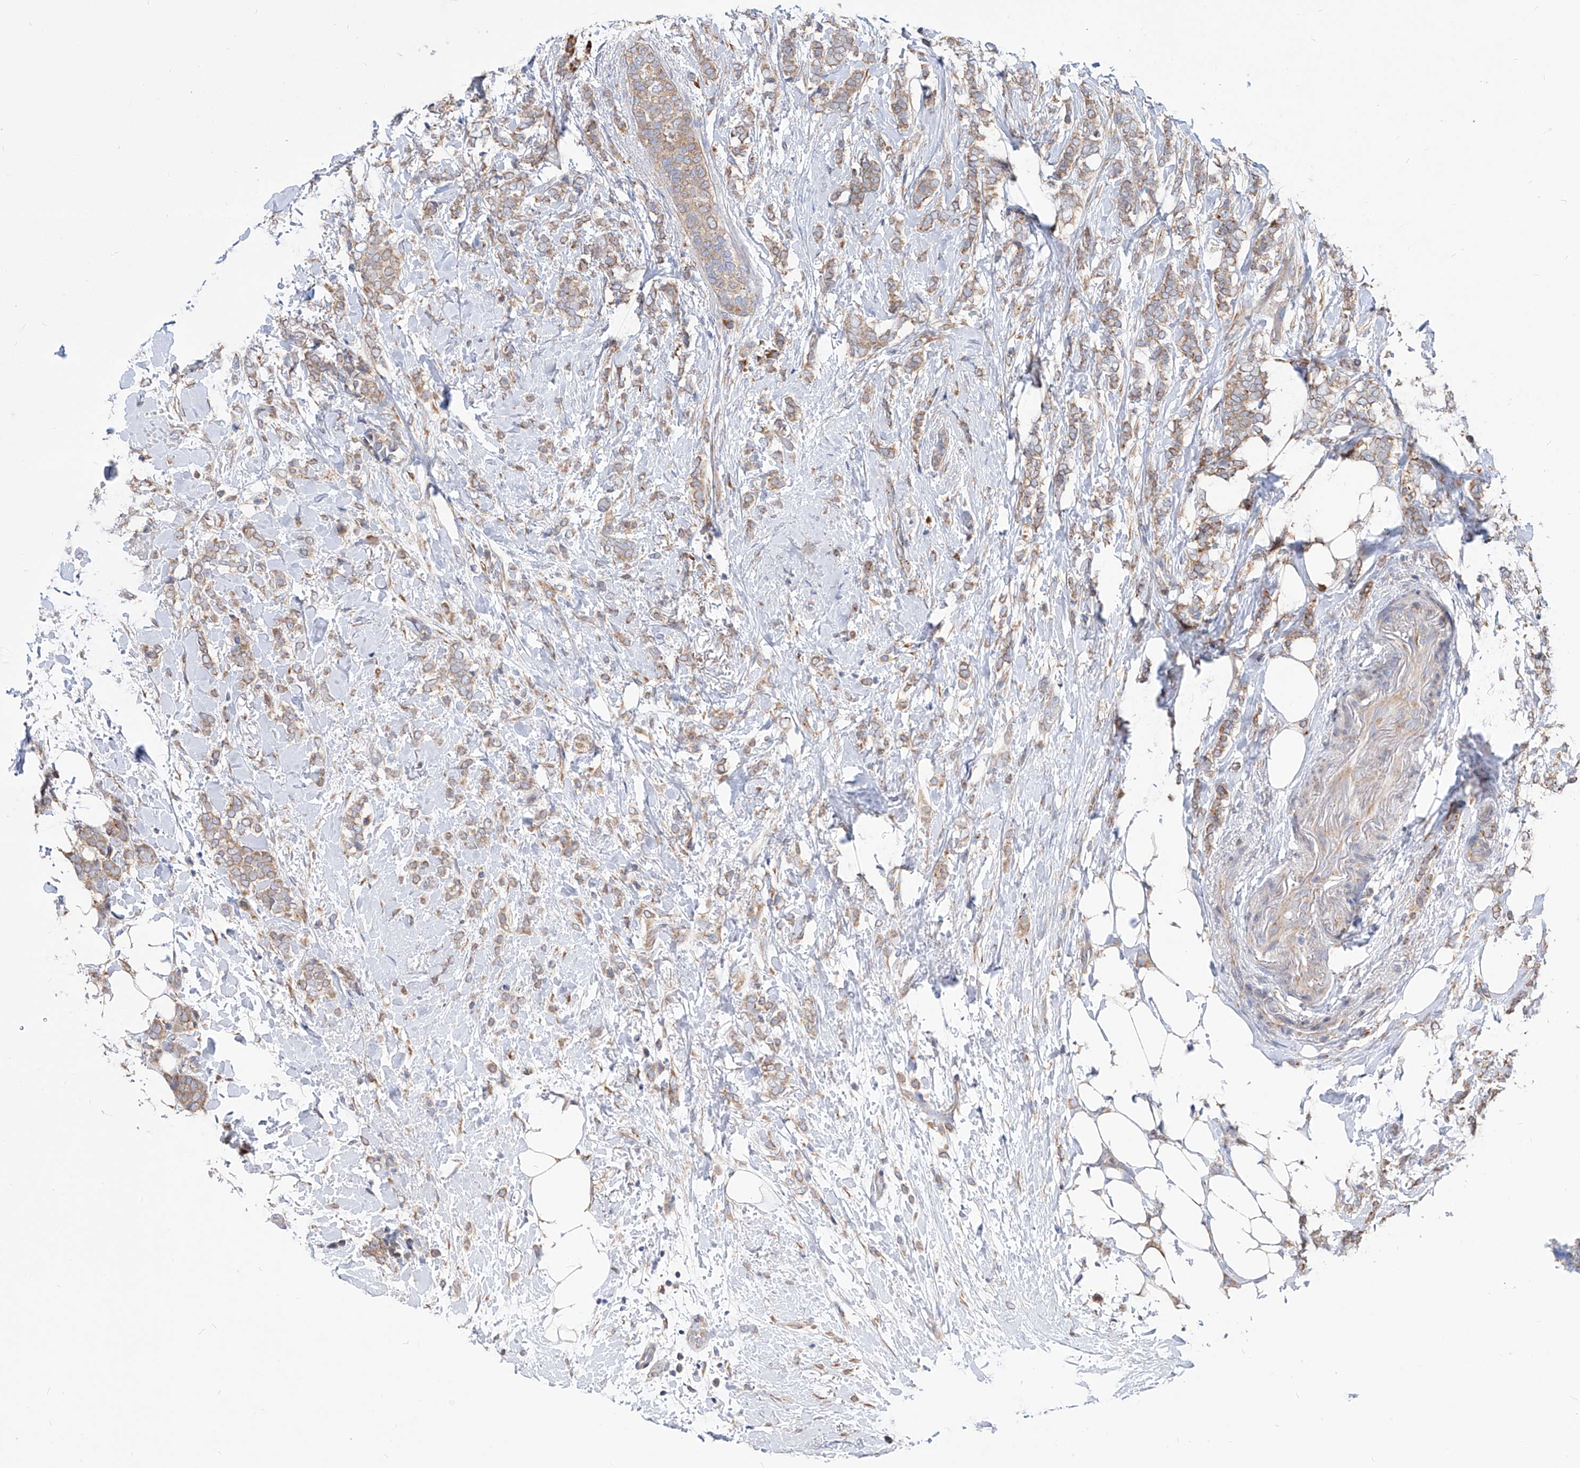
{"staining": {"intensity": "weak", "quantity": ">75%", "location": "cytoplasmic/membranous"}, "tissue": "breast cancer", "cell_type": "Tumor cells", "image_type": "cancer", "snomed": [{"axis": "morphology", "description": "Lobular carcinoma"}, {"axis": "topography", "description": "Breast"}], "caption": "Weak cytoplasmic/membranous protein expression is seen in approximately >75% of tumor cells in breast lobular carcinoma.", "gene": "UFL1", "patient": {"sex": "female", "age": 50}}